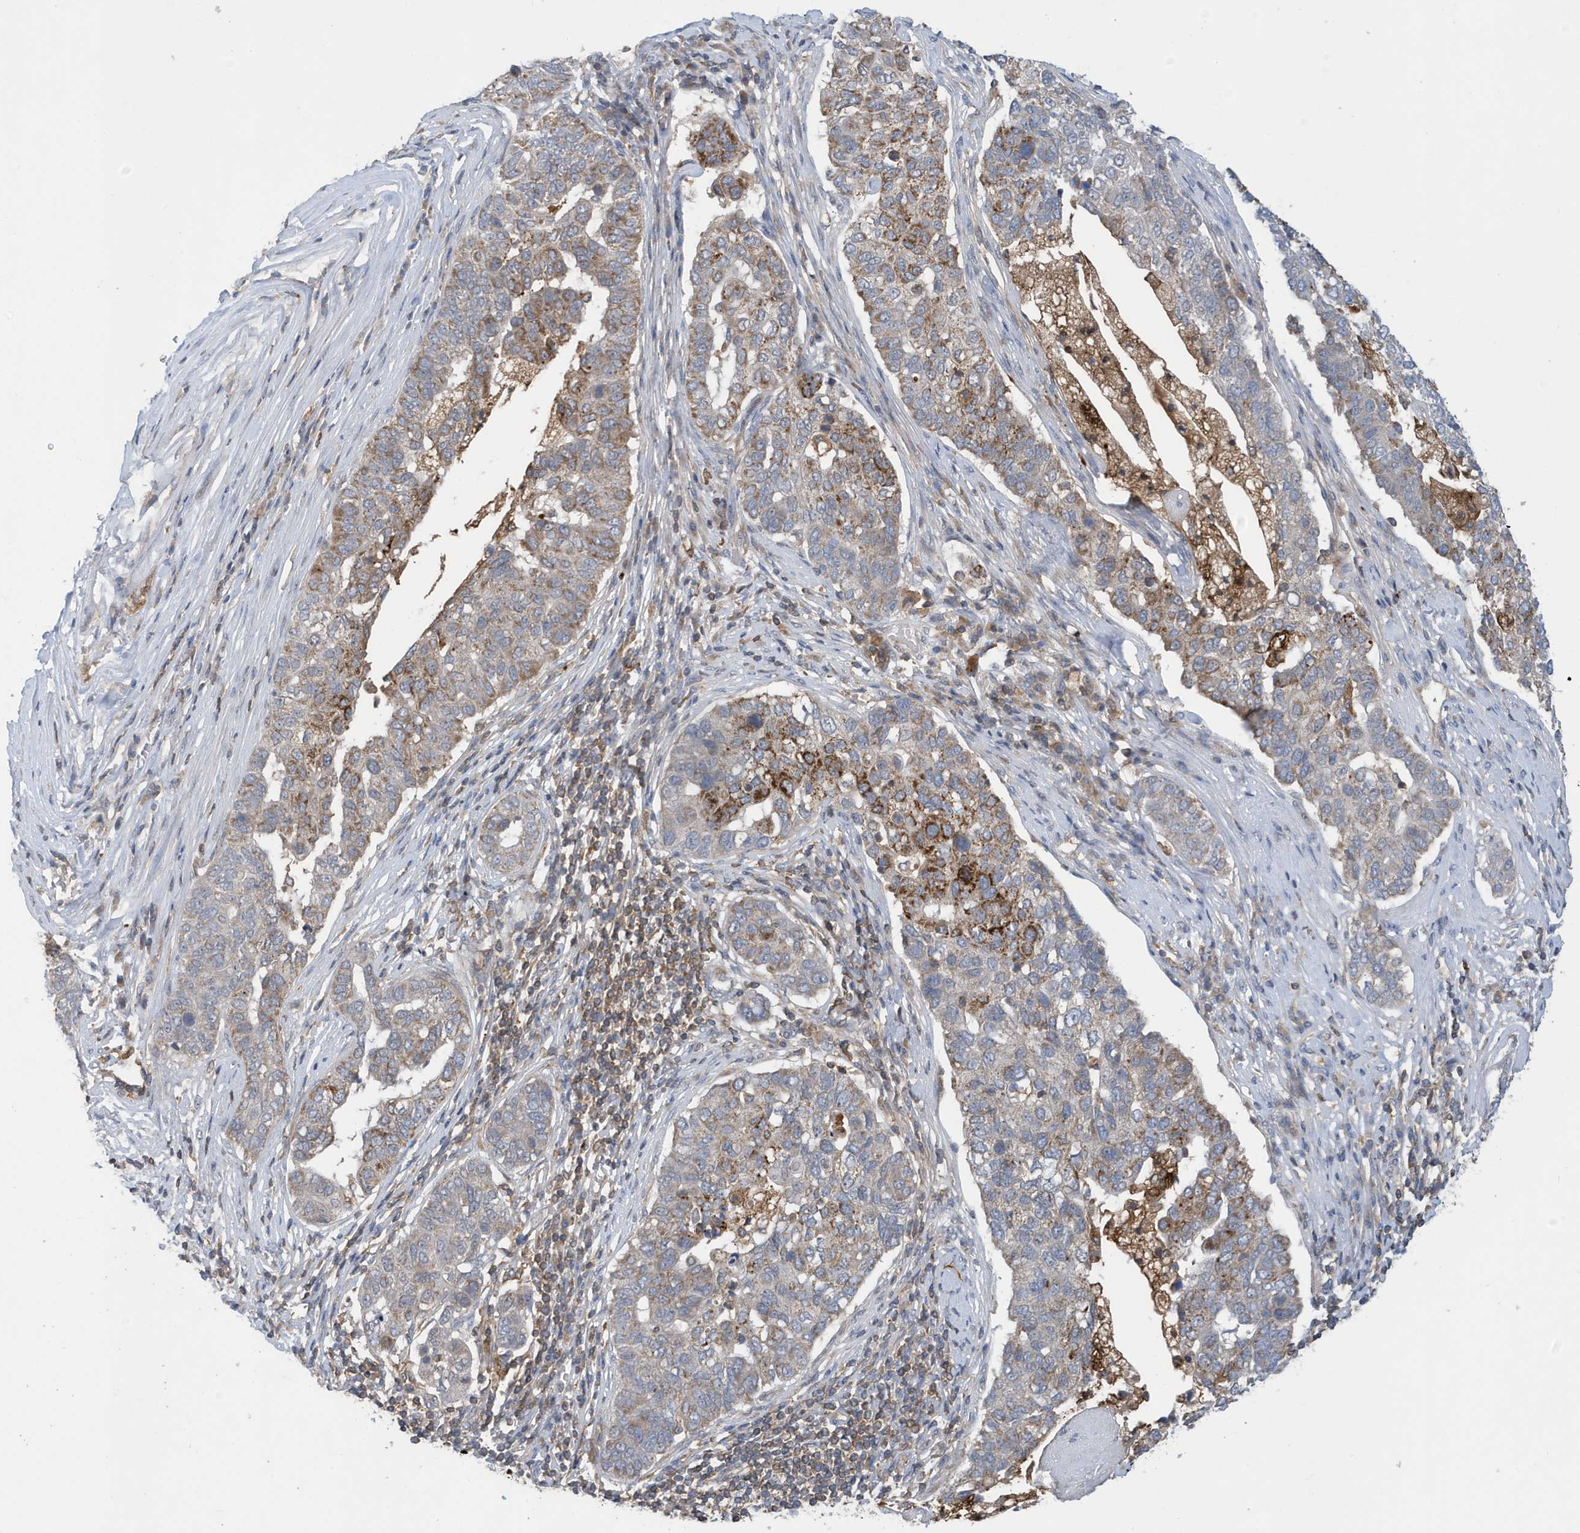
{"staining": {"intensity": "moderate", "quantity": "<25%", "location": "cytoplasmic/membranous"}, "tissue": "pancreatic cancer", "cell_type": "Tumor cells", "image_type": "cancer", "snomed": [{"axis": "morphology", "description": "Adenocarcinoma, NOS"}, {"axis": "topography", "description": "Pancreas"}], "caption": "This is an image of IHC staining of pancreatic cancer, which shows moderate expression in the cytoplasmic/membranous of tumor cells.", "gene": "NSUN3", "patient": {"sex": "female", "age": 61}}